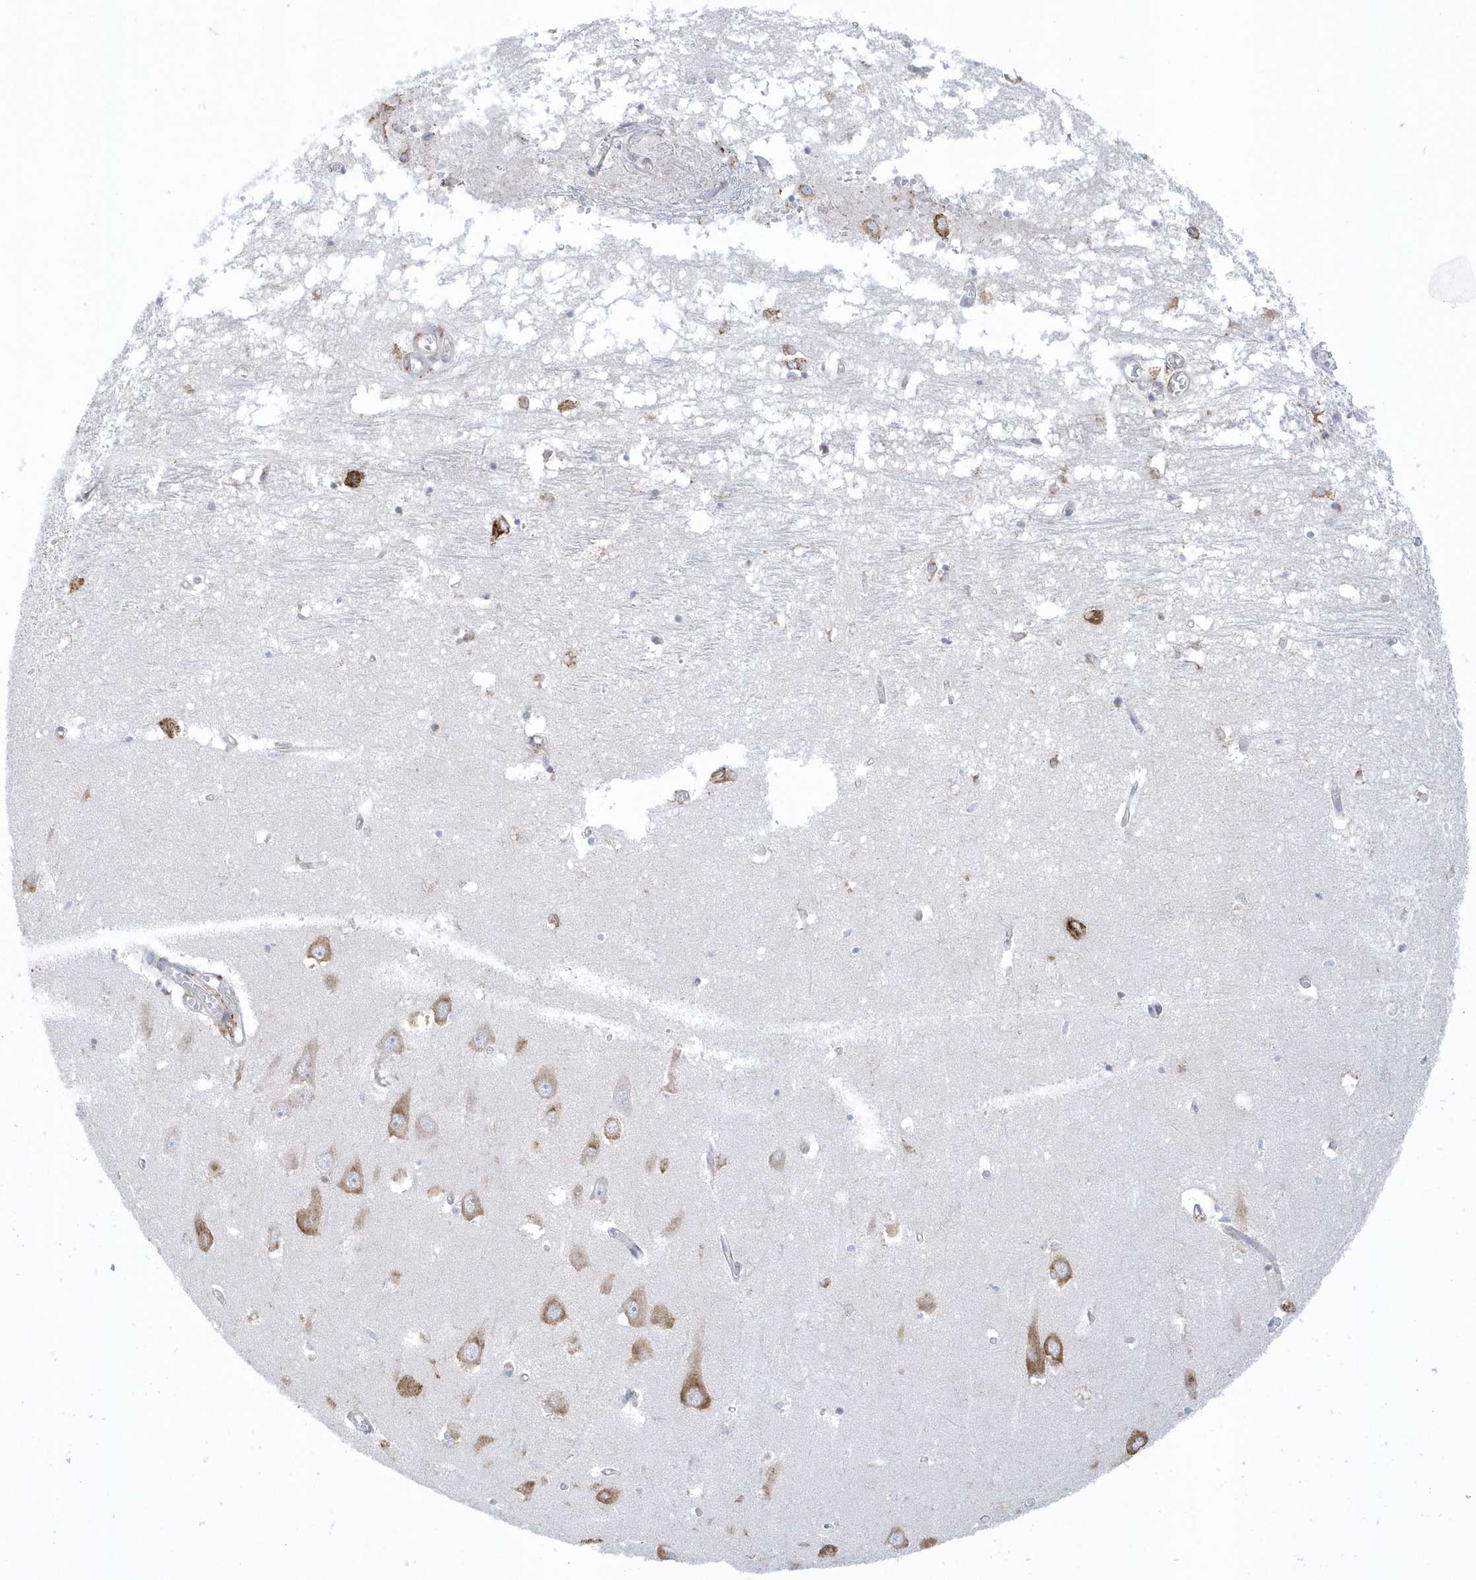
{"staining": {"intensity": "moderate", "quantity": "<25%", "location": "cytoplasmic/membranous"}, "tissue": "hippocampus", "cell_type": "Glial cells", "image_type": "normal", "snomed": [{"axis": "morphology", "description": "Normal tissue, NOS"}, {"axis": "topography", "description": "Hippocampus"}], "caption": "A photomicrograph showing moderate cytoplasmic/membranous staining in approximately <25% of glial cells in unremarkable hippocampus, as visualized by brown immunohistochemical staining.", "gene": "DCAF1", "patient": {"sex": "male", "age": 70}}